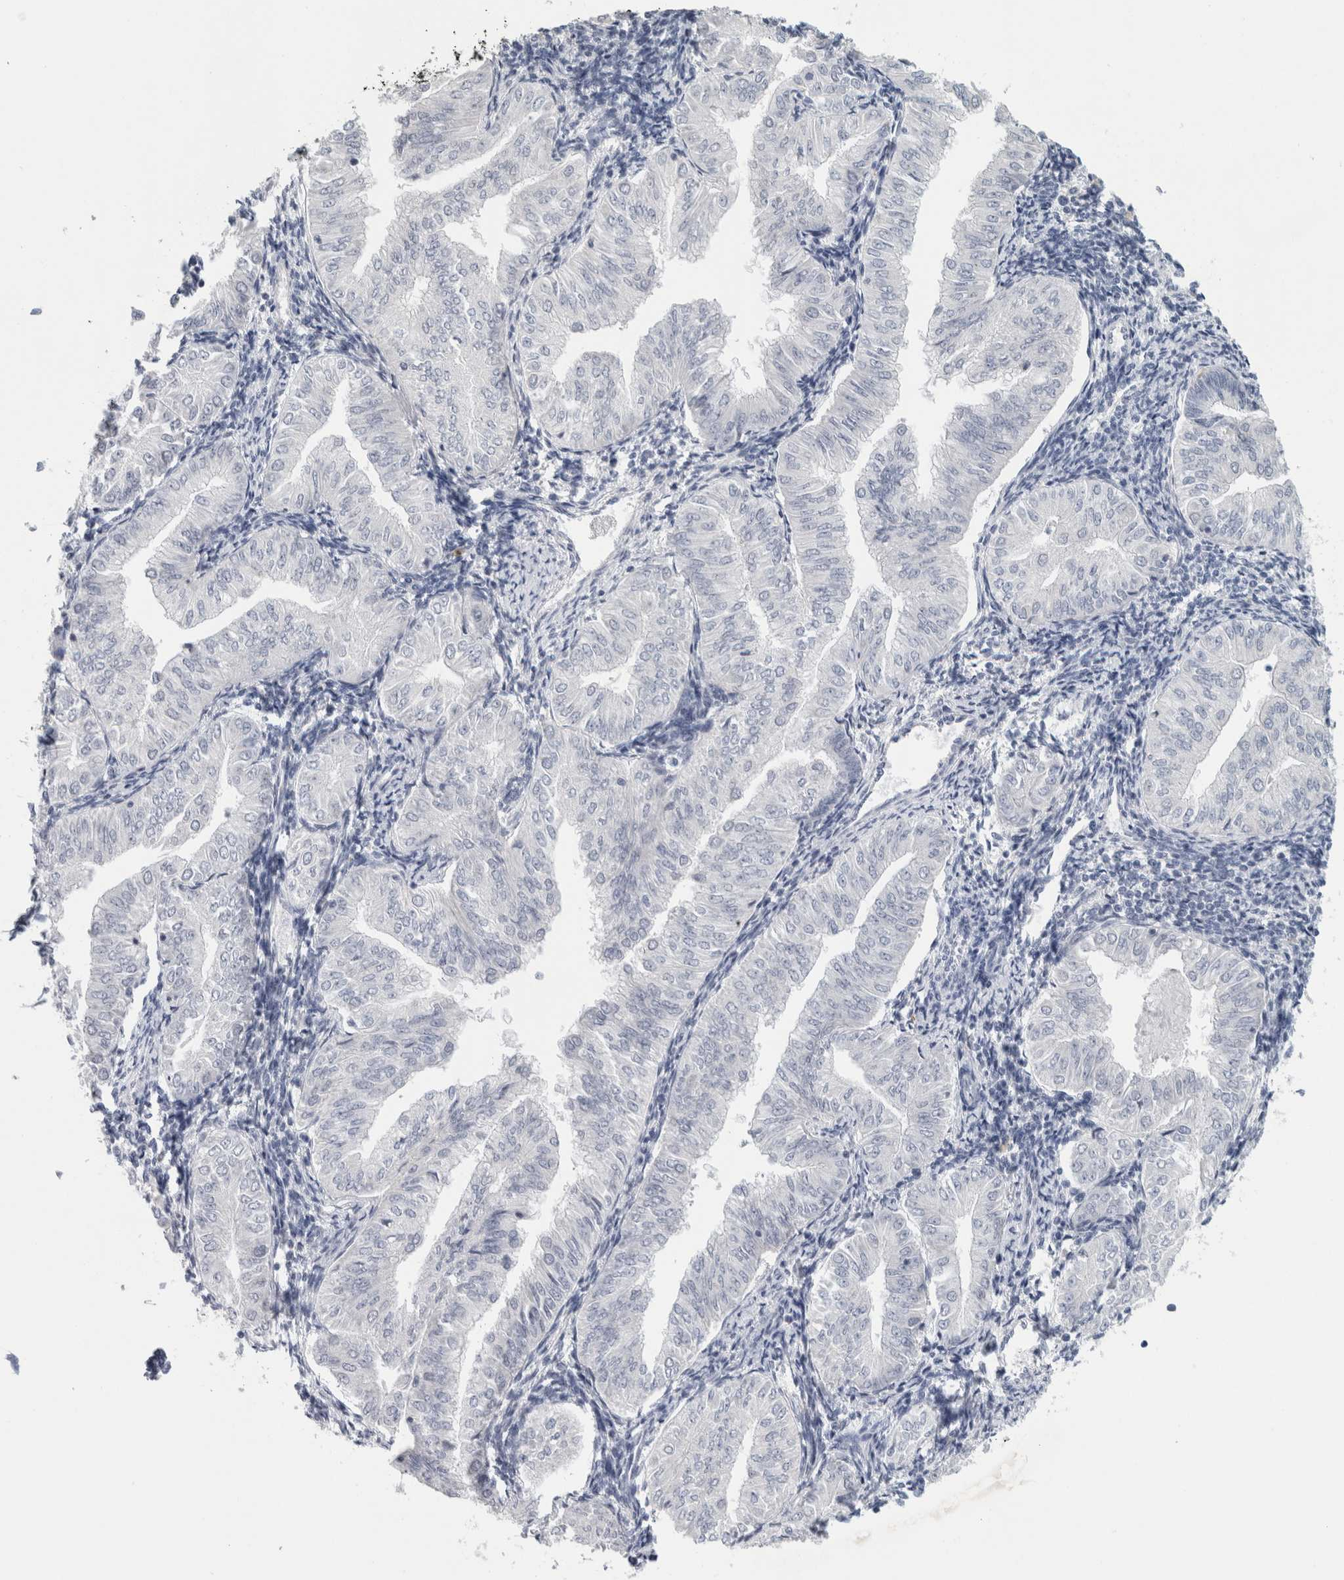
{"staining": {"intensity": "negative", "quantity": "none", "location": "none"}, "tissue": "endometrial cancer", "cell_type": "Tumor cells", "image_type": "cancer", "snomed": [{"axis": "morphology", "description": "Normal tissue, NOS"}, {"axis": "morphology", "description": "Adenocarcinoma, NOS"}, {"axis": "topography", "description": "Endometrium"}], "caption": "IHC micrograph of neoplastic tissue: endometrial adenocarcinoma stained with DAB reveals no significant protein positivity in tumor cells.", "gene": "TONSL", "patient": {"sex": "female", "age": 53}}